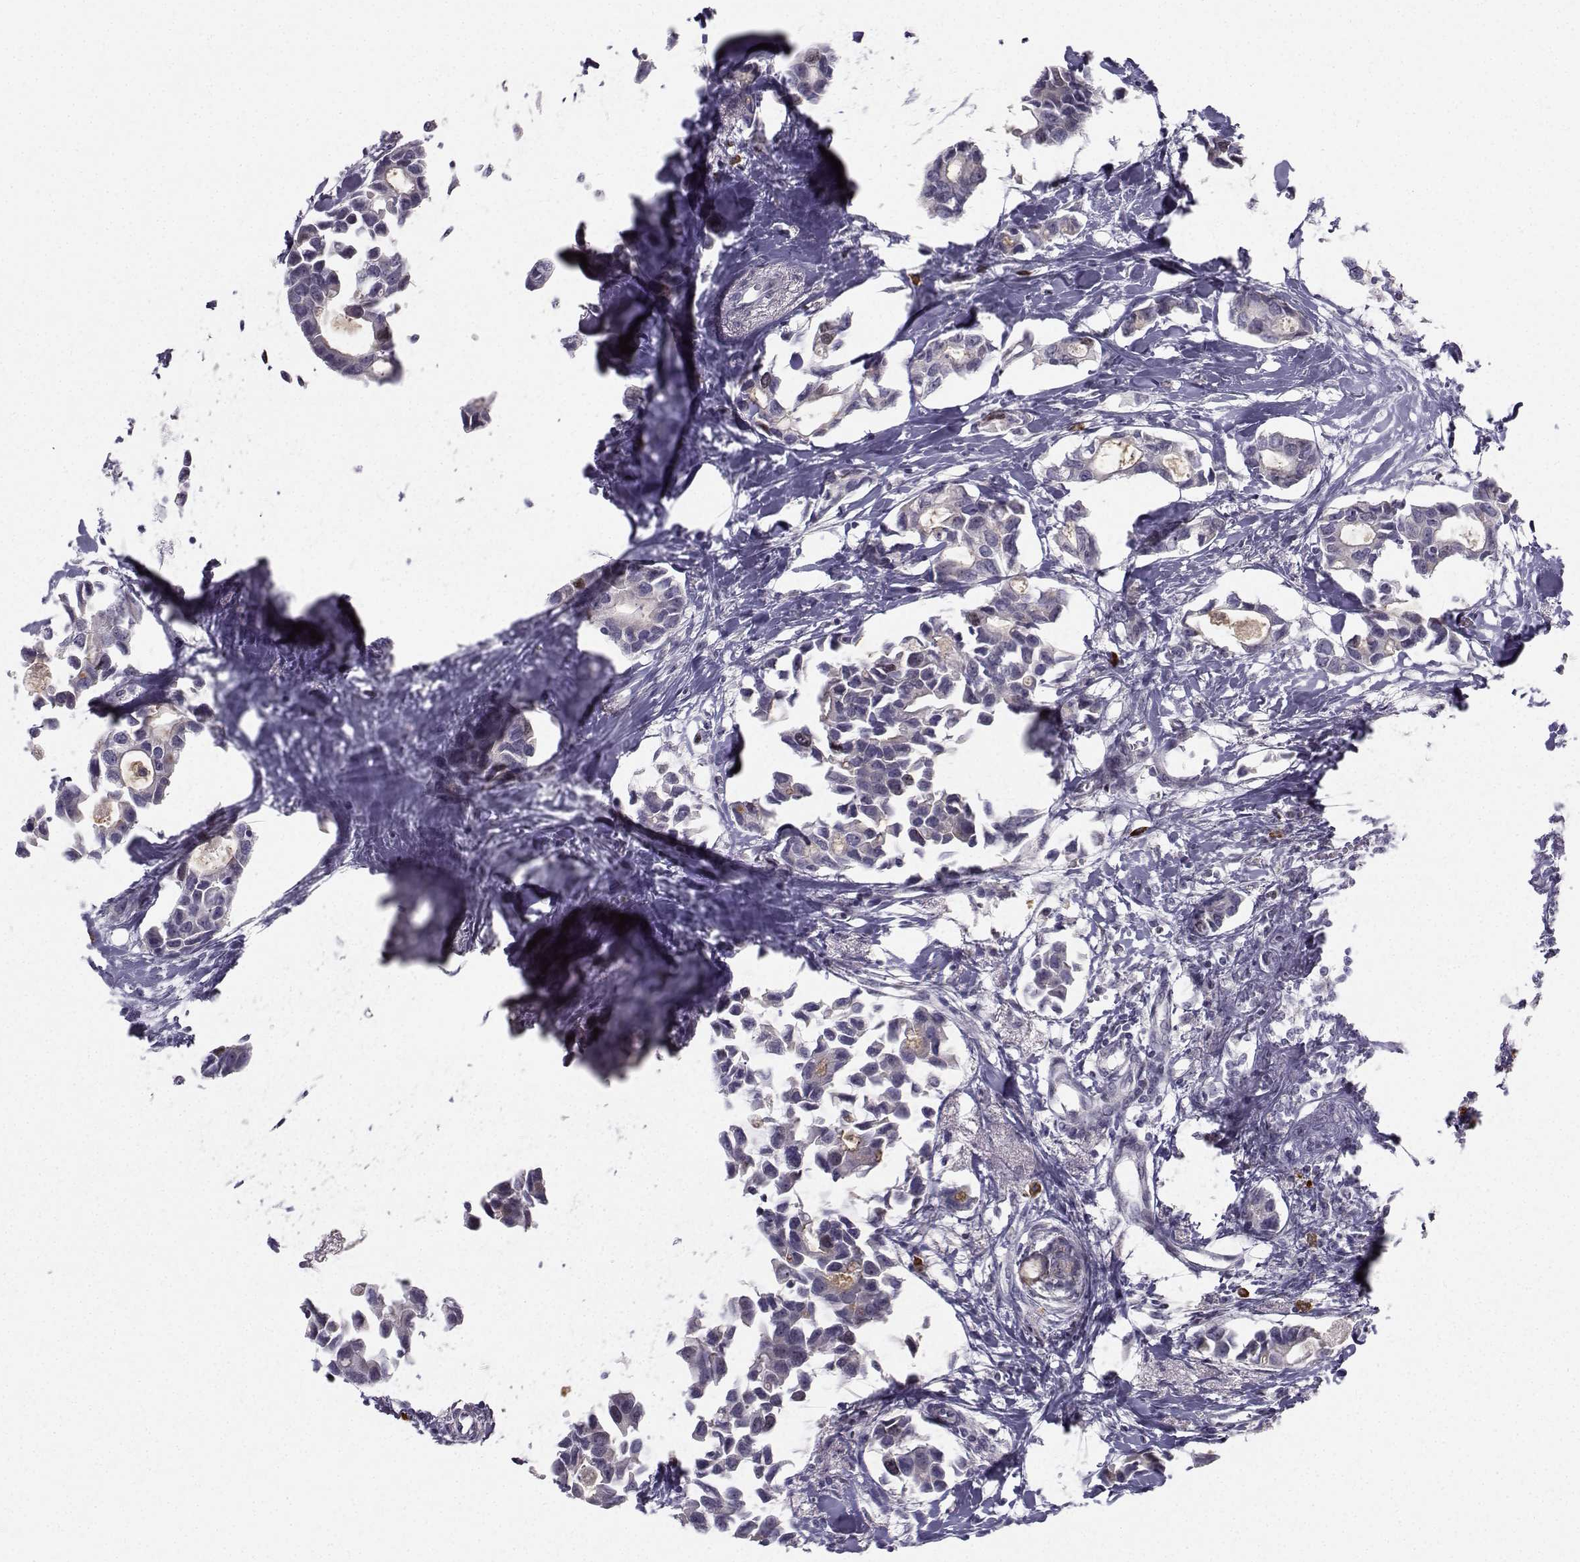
{"staining": {"intensity": "negative", "quantity": "none", "location": "none"}, "tissue": "breast cancer", "cell_type": "Tumor cells", "image_type": "cancer", "snomed": [{"axis": "morphology", "description": "Duct carcinoma"}, {"axis": "topography", "description": "Breast"}], "caption": "The photomicrograph reveals no significant positivity in tumor cells of breast intraductal carcinoma. The staining is performed using DAB (3,3'-diaminobenzidine) brown chromogen with nuclei counter-stained in using hematoxylin.", "gene": "LRP8", "patient": {"sex": "female", "age": 83}}